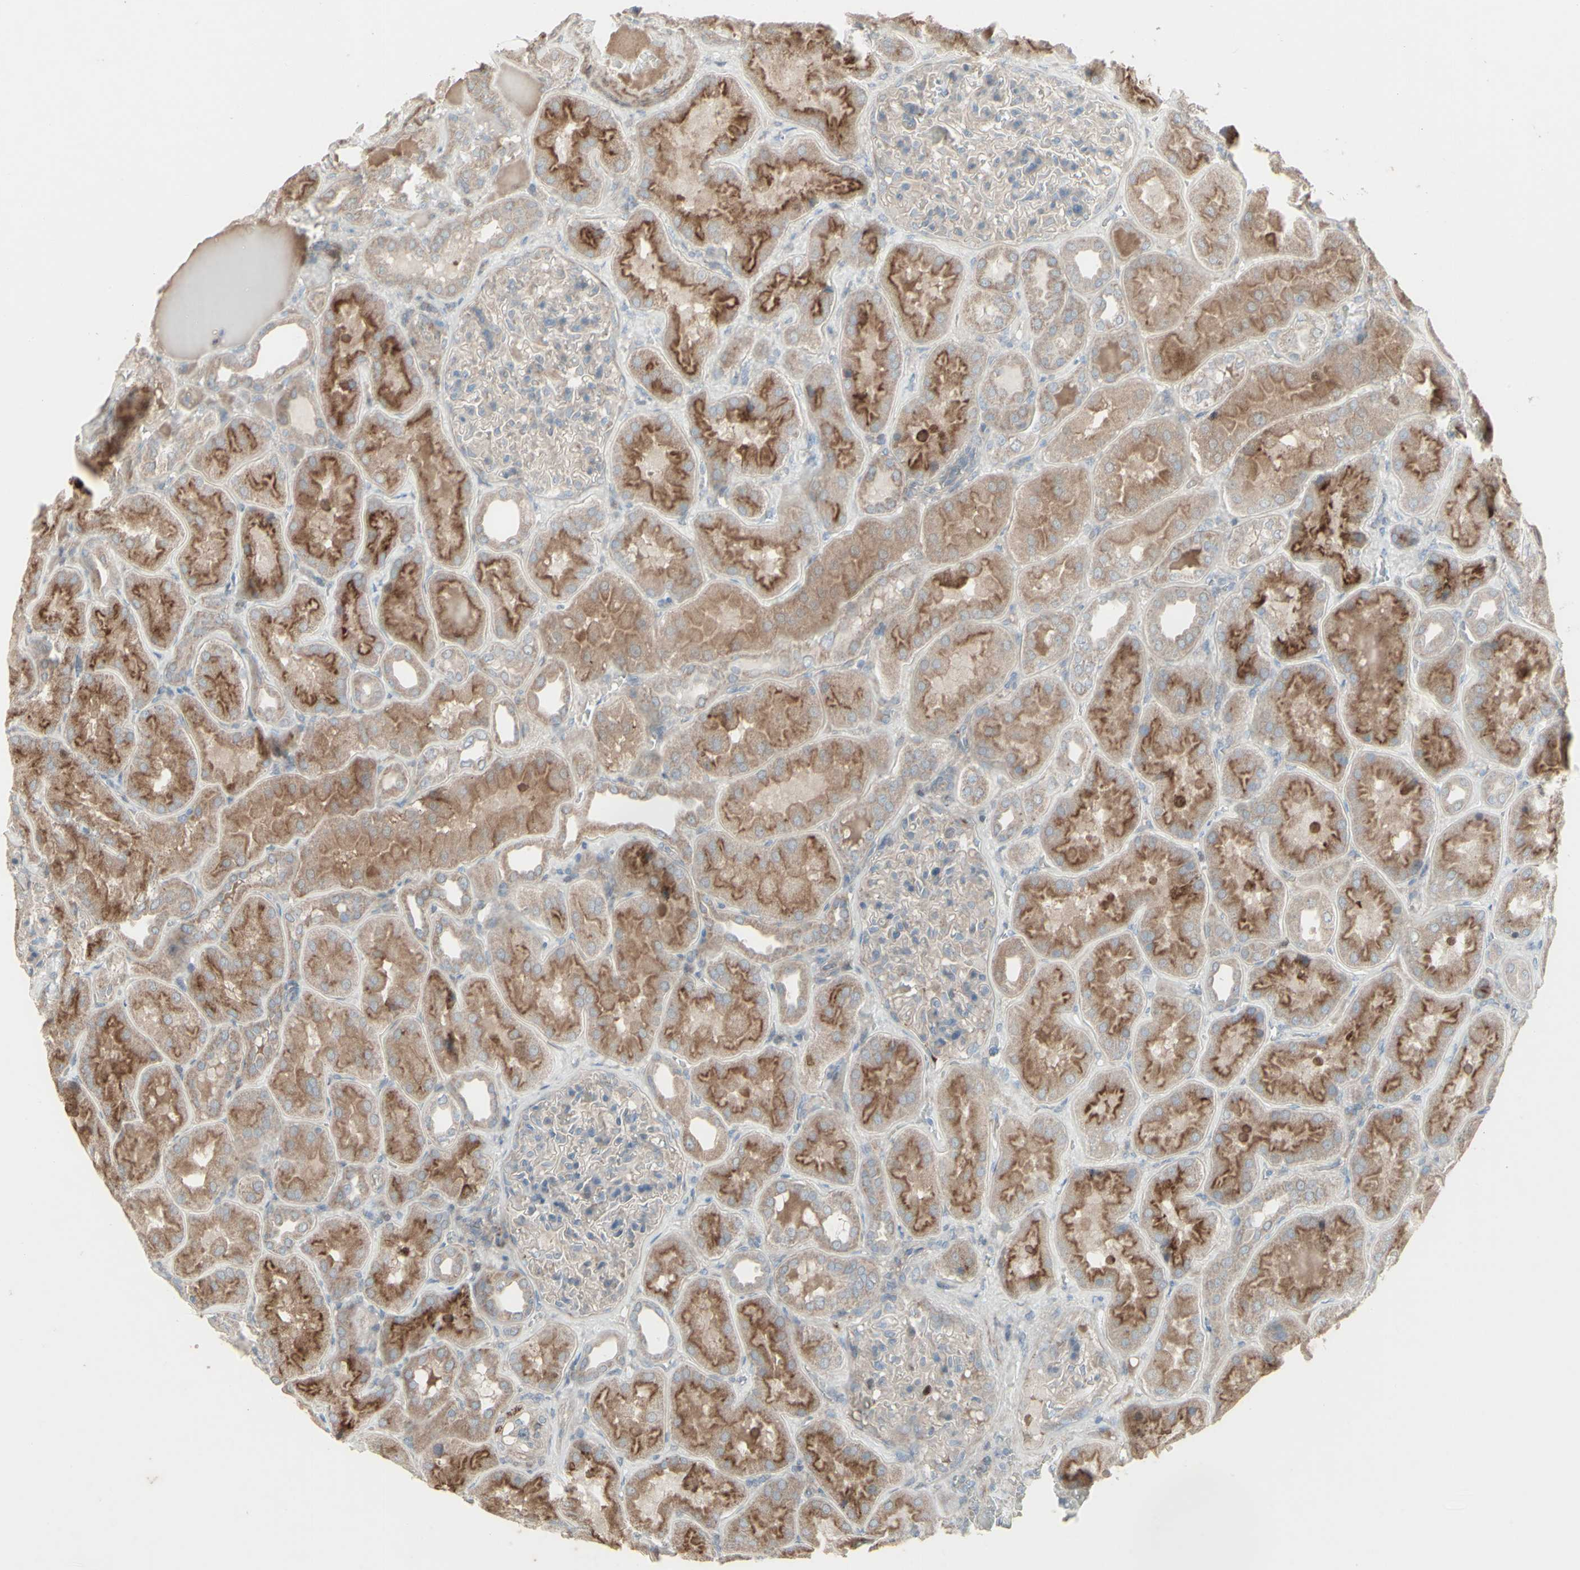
{"staining": {"intensity": "weak", "quantity": ">75%", "location": "cytoplasmic/membranous"}, "tissue": "kidney", "cell_type": "Cells in glomeruli", "image_type": "normal", "snomed": [{"axis": "morphology", "description": "Normal tissue, NOS"}, {"axis": "topography", "description": "Kidney"}], "caption": "Cells in glomeruli demonstrate weak cytoplasmic/membranous expression in approximately >75% of cells in benign kidney.", "gene": "GMNN", "patient": {"sex": "female", "age": 56}}